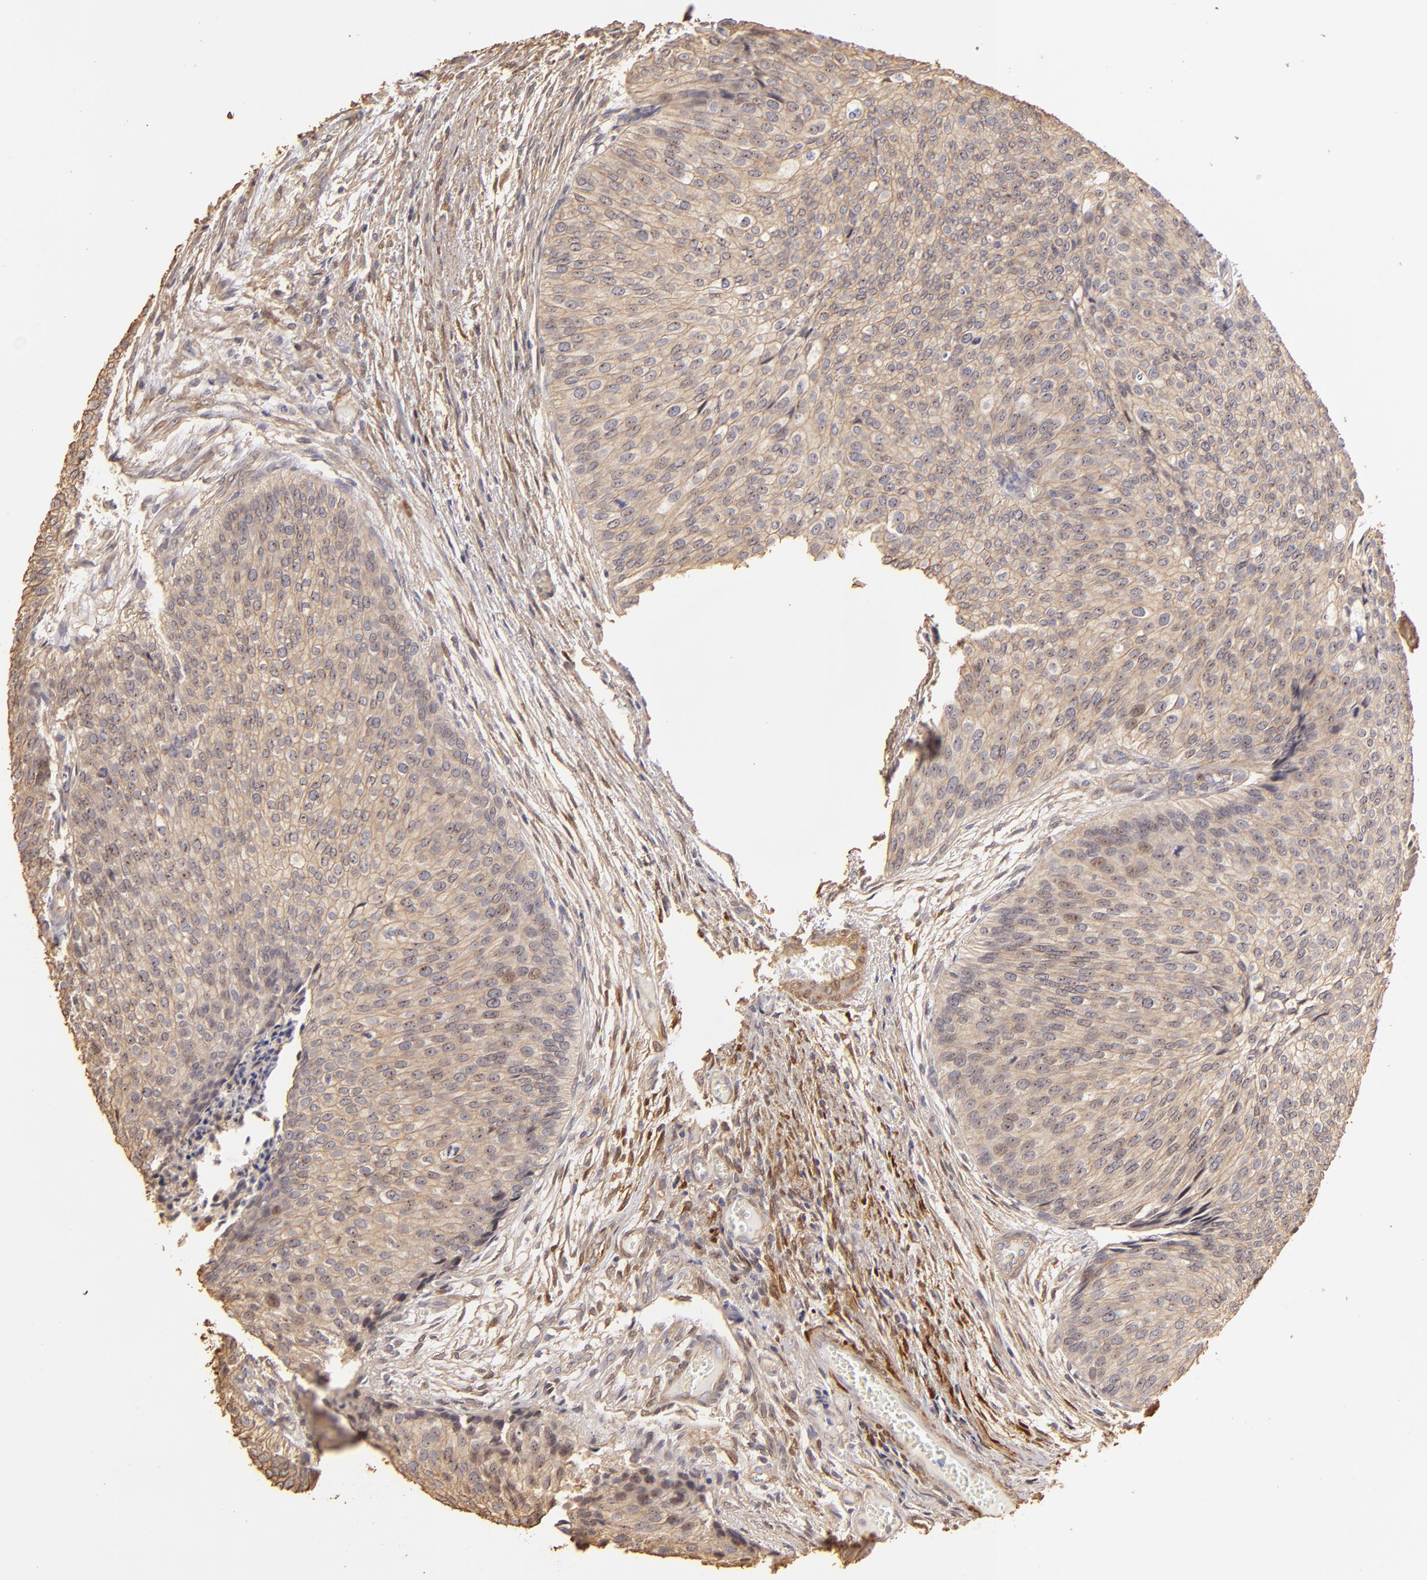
{"staining": {"intensity": "weak", "quantity": ">75%", "location": "cytoplasmic/membranous"}, "tissue": "urothelial cancer", "cell_type": "Tumor cells", "image_type": "cancer", "snomed": [{"axis": "morphology", "description": "Urothelial carcinoma, Low grade"}, {"axis": "topography", "description": "Urinary bladder"}], "caption": "Protein staining shows weak cytoplasmic/membranous staining in about >75% of tumor cells in low-grade urothelial carcinoma.", "gene": "HSPB6", "patient": {"sex": "male", "age": 84}}